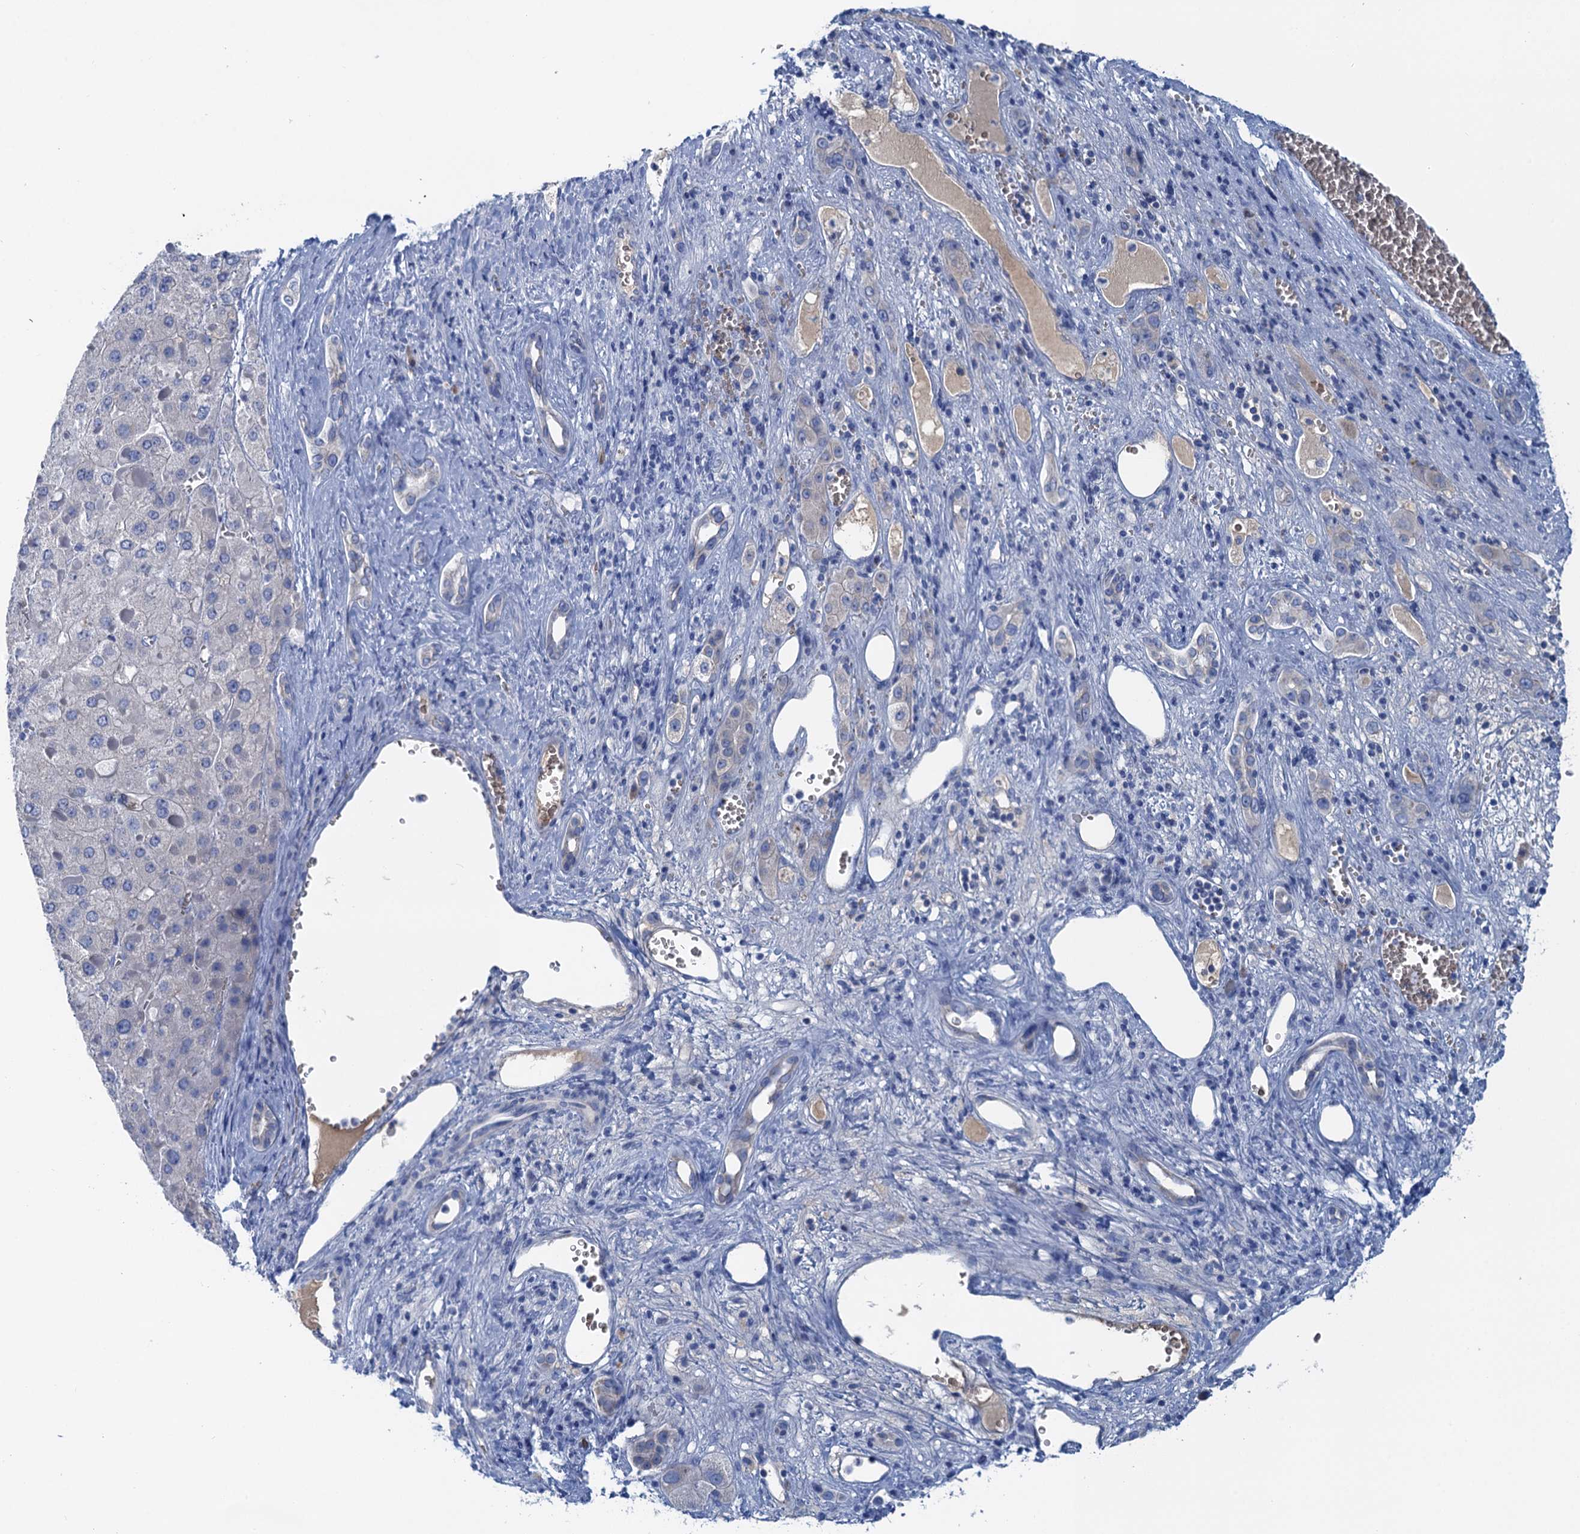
{"staining": {"intensity": "negative", "quantity": "none", "location": "none"}, "tissue": "liver cancer", "cell_type": "Tumor cells", "image_type": "cancer", "snomed": [{"axis": "morphology", "description": "Carcinoma, Hepatocellular, NOS"}, {"axis": "topography", "description": "Liver"}], "caption": "Liver hepatocellular carcinoma was stained to show a protein in brown. There is no significant positivity in tumor cells.", "gene": "MYADML2", "patient": {"sex": "female", "age": 73}}